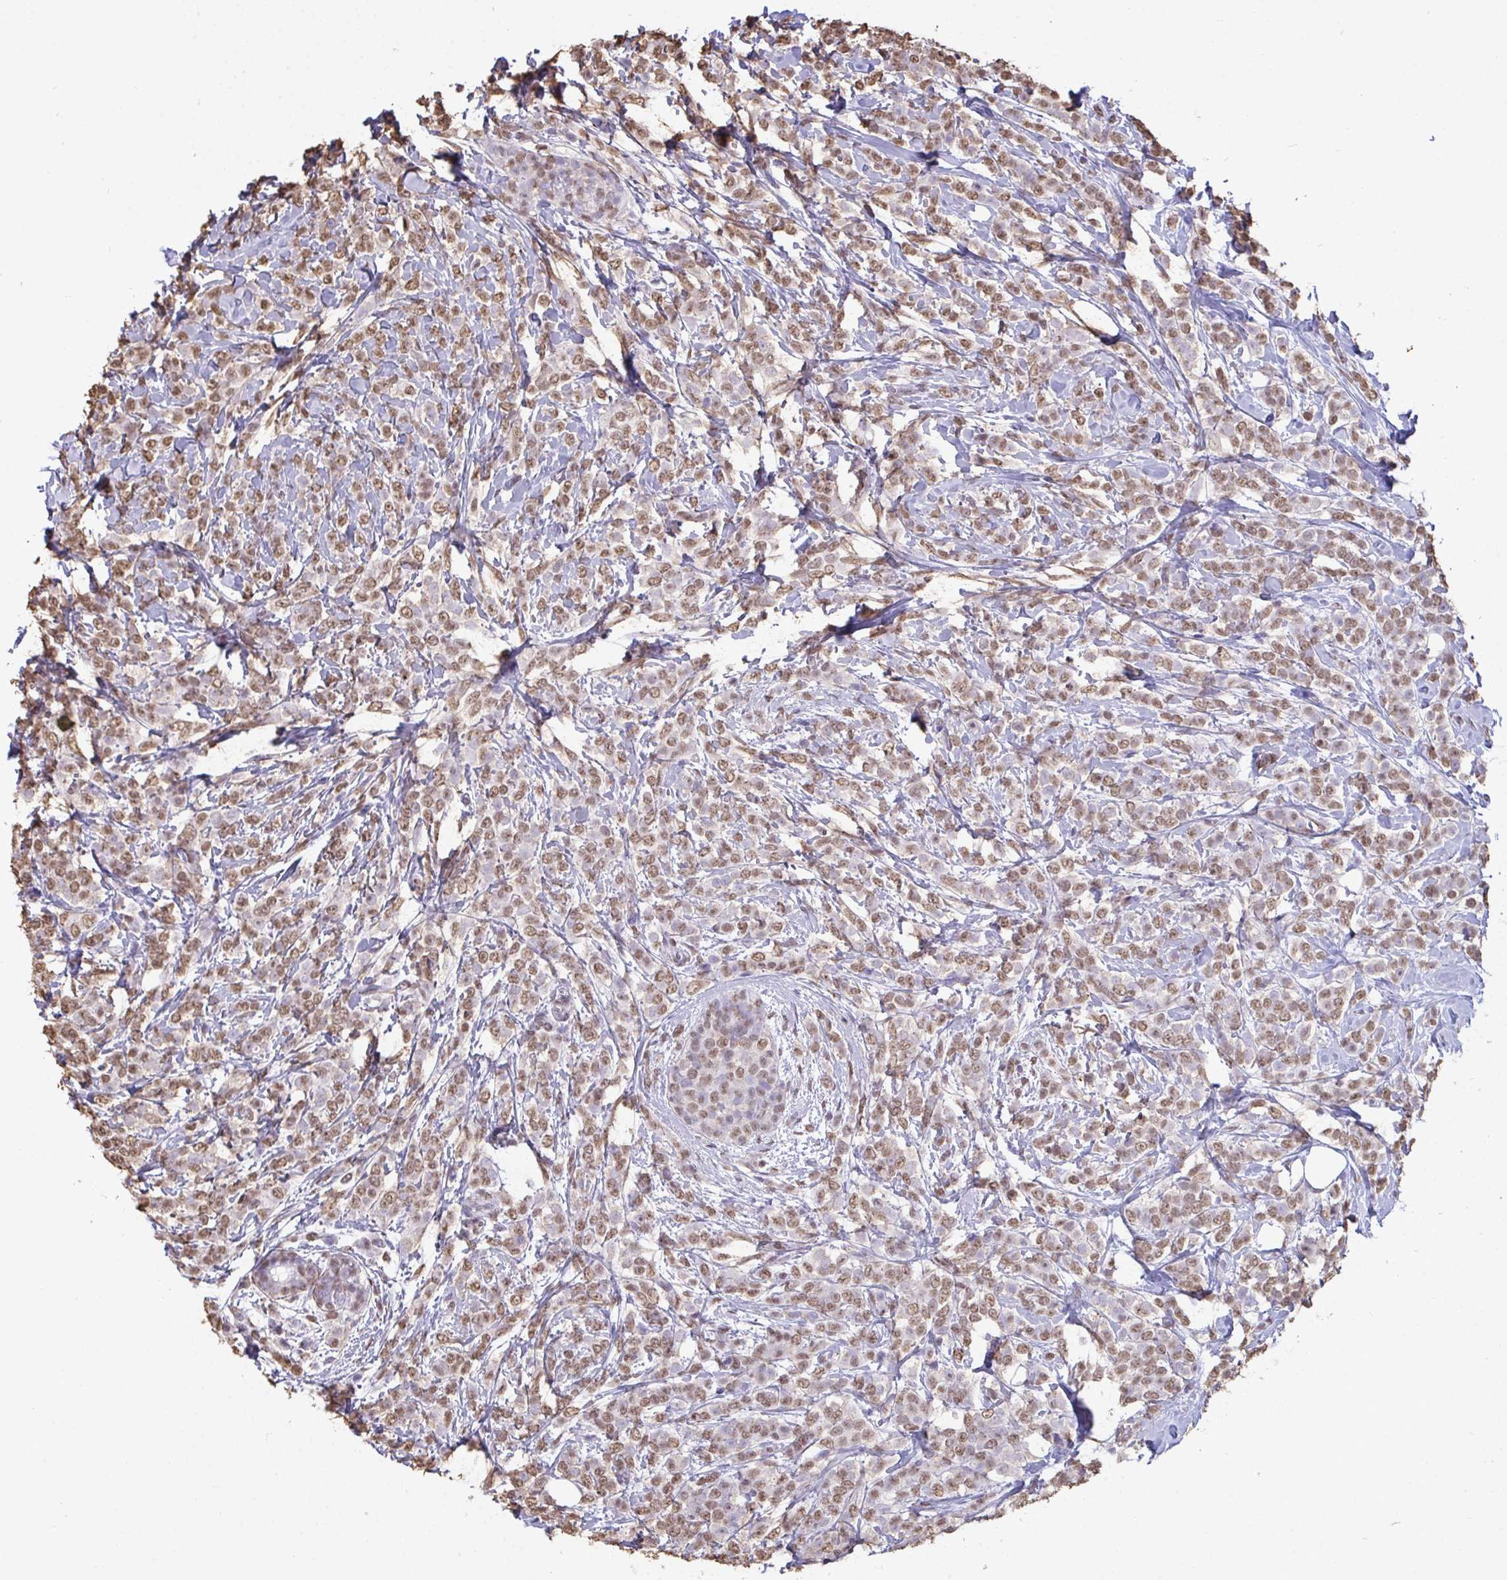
{"staining": {"intensity": "moderate", "quantity": ">75%", "location": "nuclear"}, "tissue": "breast cancer", "cell_type": "Tumor cells", "image_type": "cancer", "snomed": [{"axis": "morphology", "description": "Lobular carcinoma"}, {"axis": "topography", "description": "Breast"}], "caption": "Immunohistochemistry image of breast lobular carcinoma stained for a protein (brown), which reveals medium levels of moderate nuclear positivity in about >75% of tumor cells.", "gene": "SEMA6B", "patient": {"sex": "female", "age": 49}}